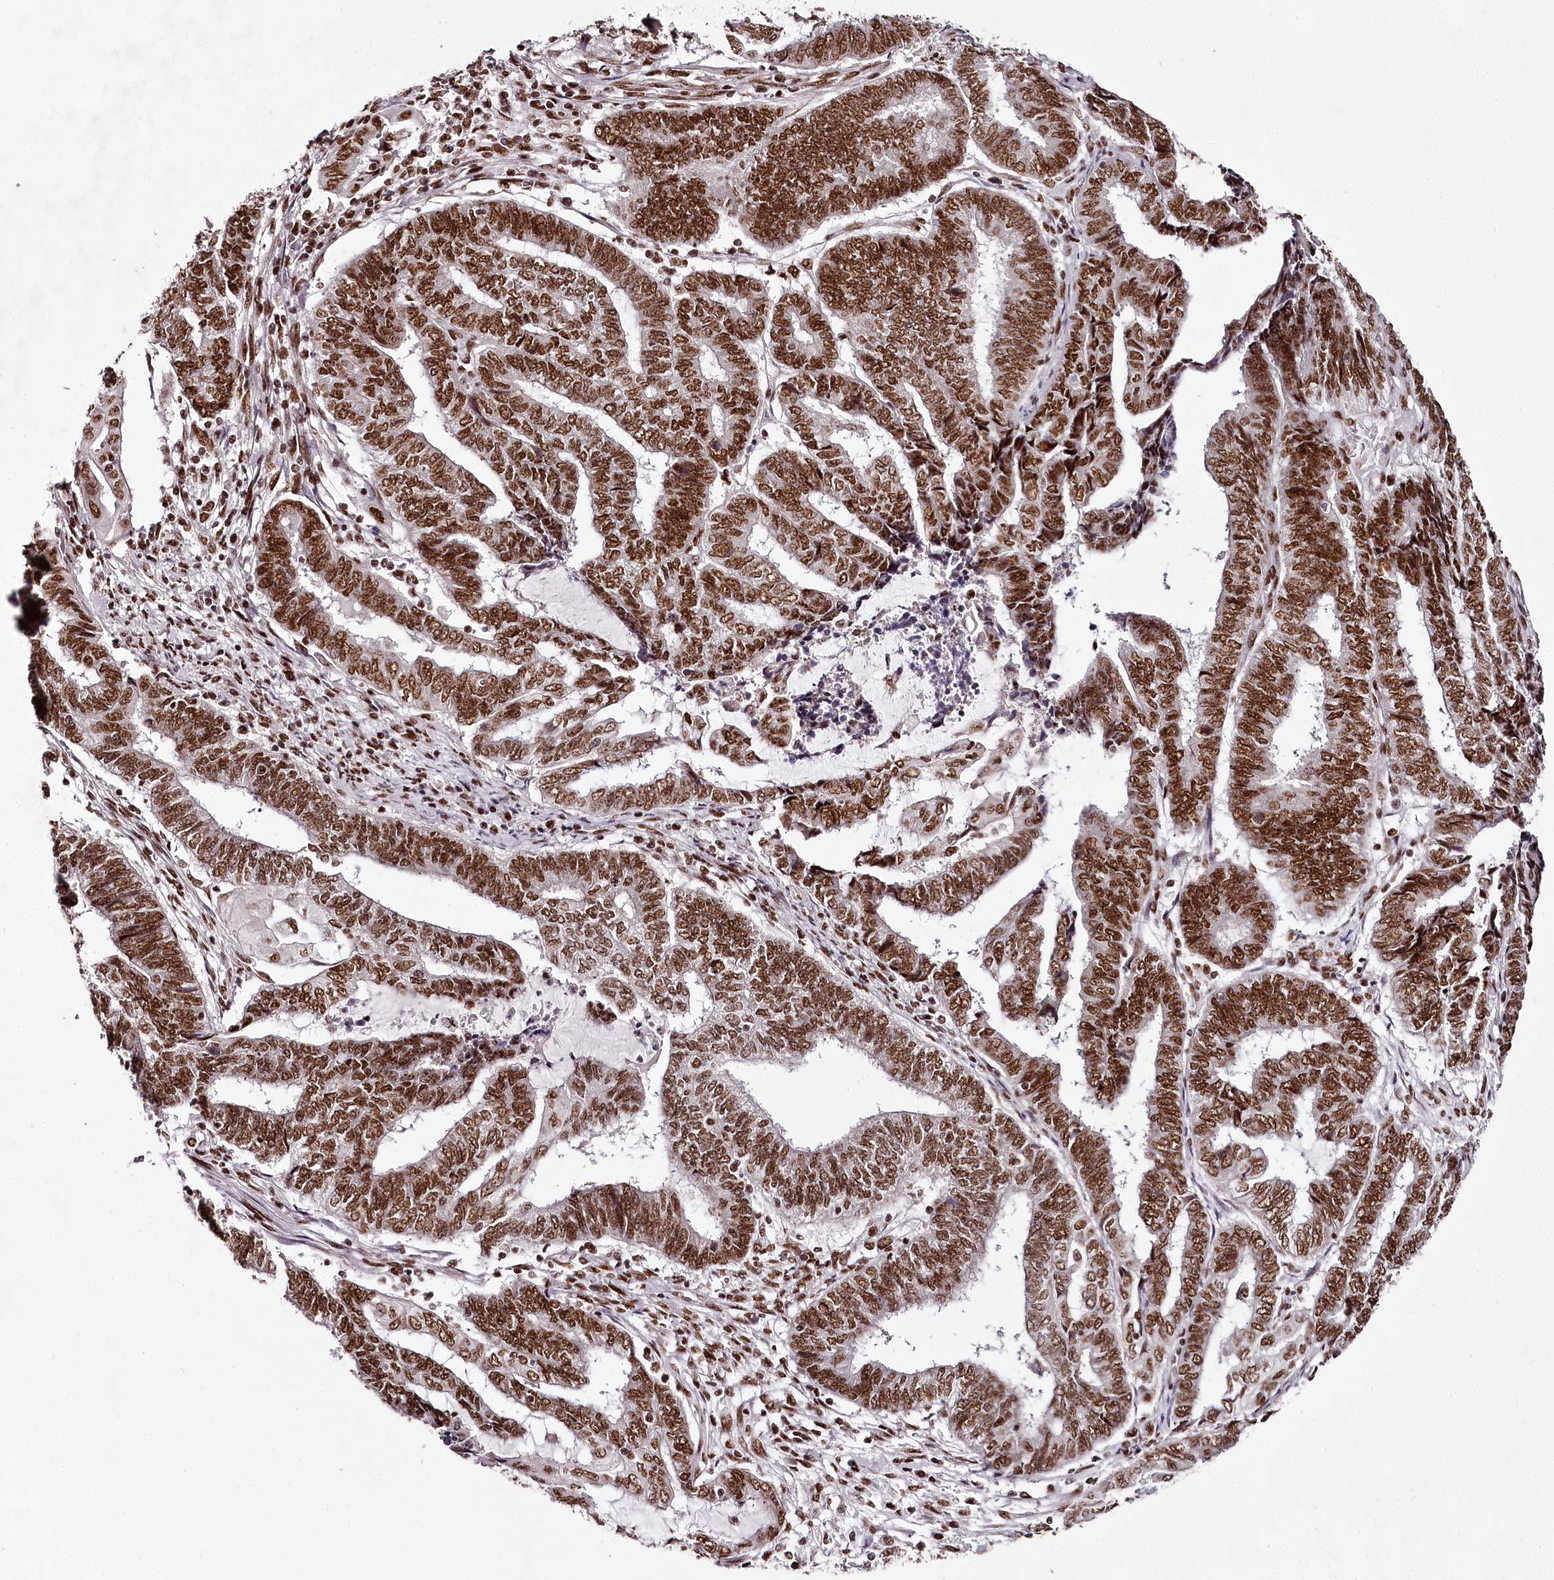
{"staining": {"intensity": "strong", "quantity": ">75%", "location": "nuclear"}, "tissue": "endometrial cancer", "cell_type": "Tumor cells", "image_type": "cancer", "snomed": [{"axis": "morphology", "description": "Adenocarcinoma, NOS"}, {"axis": "topography", "description": "Uterus"}, {"axis": "topography", "description": "Endometrium"}], "caption": "Adenocarcinoma (endometrial) stained with a protein marker demonstrates strong staining in tumor cells.", "gene": "PSPC1", "patient": {"sex": "female", "age": 70}}